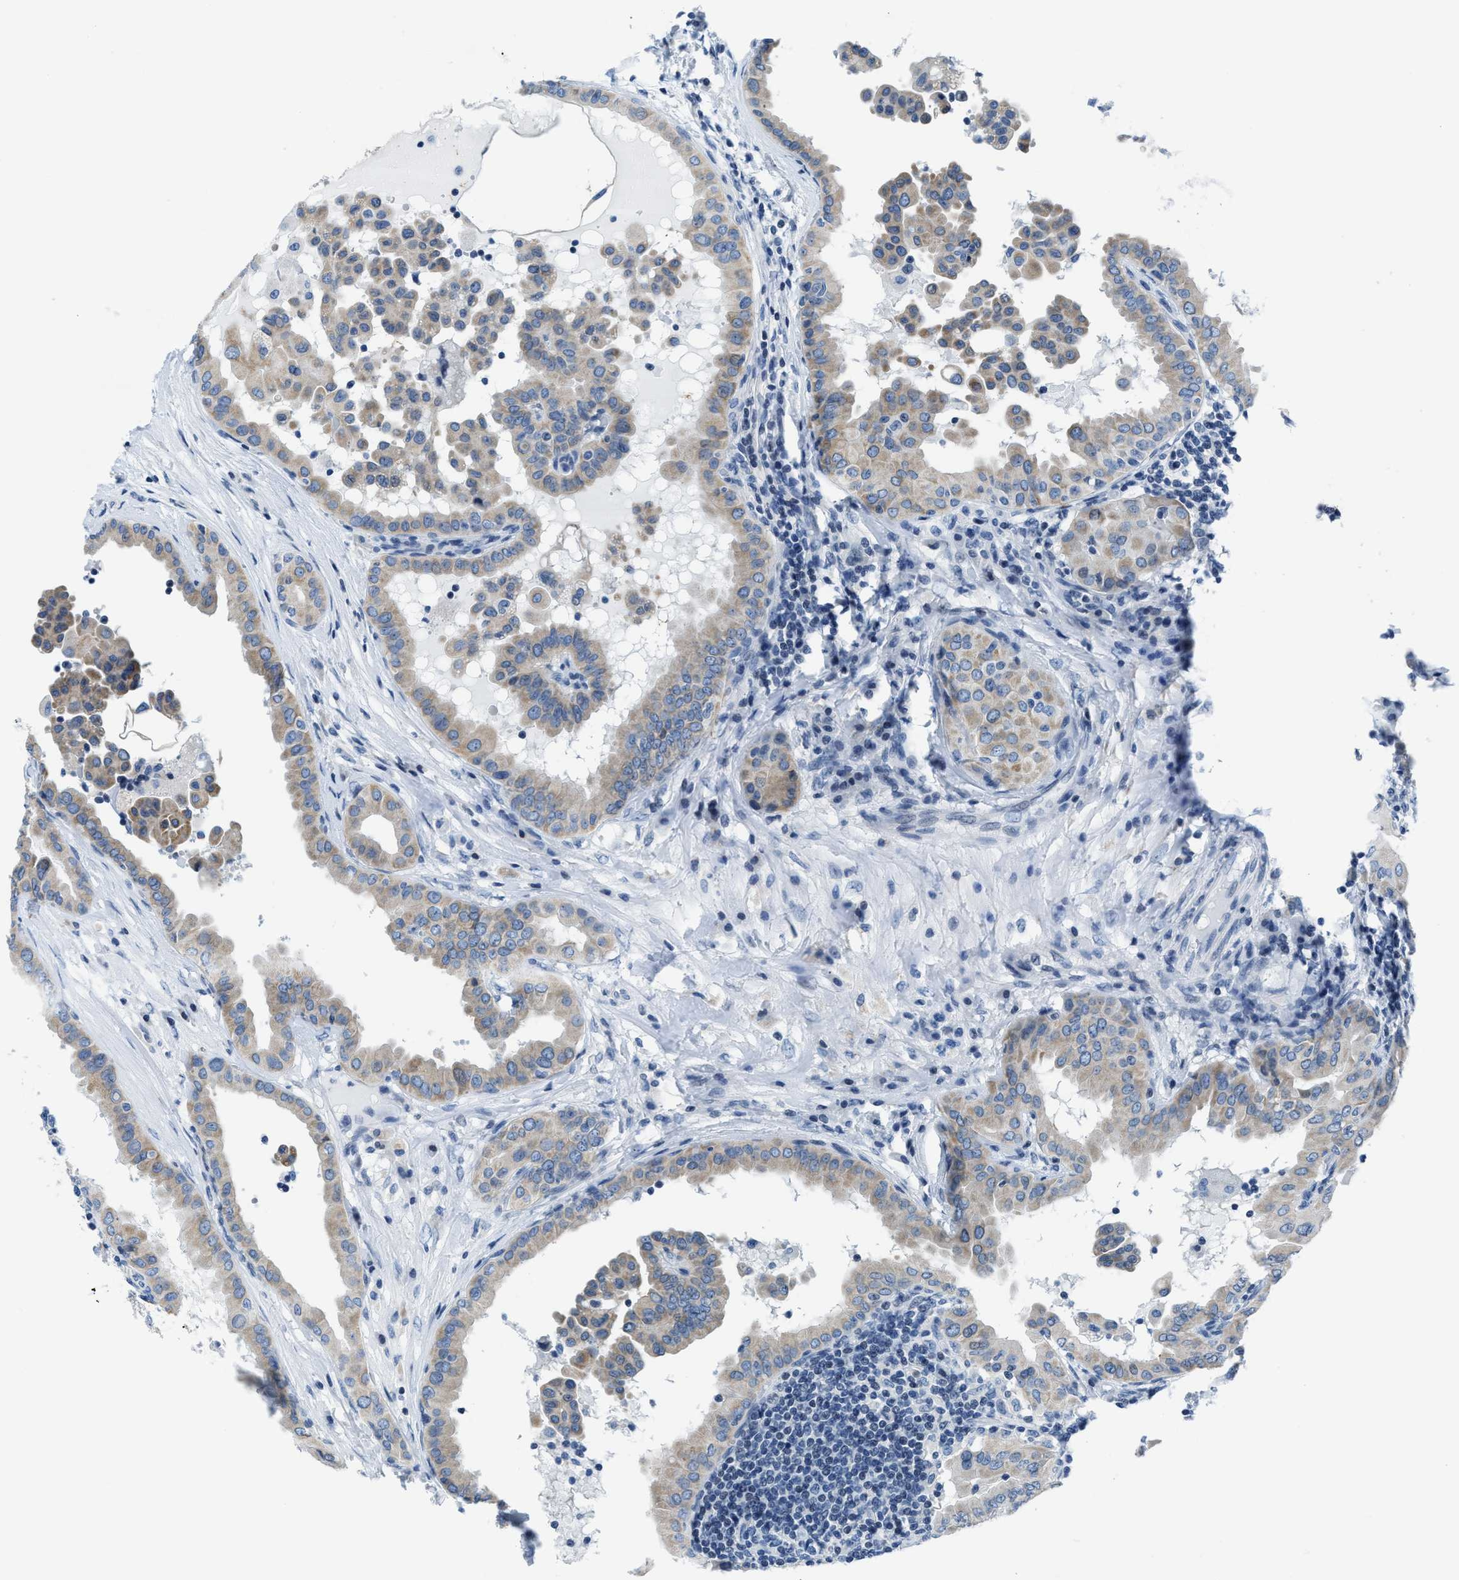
{"staining": {"intensity": "weak", "quantity": "<25%", "location": "cytoplasmic/membranous"}, "tissue": "thyroid cancer", "cell_type": "Tumor cells", "image_type": "cancer", "snomed": [{"axis": "morphology", "description": "Papillary adenocarcinoma, NOS"}, {"axis": "topography", "description": "Thyroid gland"}], "caption": "There is no significant expression in tumor cells of papillary adenocarcinoma (thyroid).", "gene": "ASZ1", "patient": {"sex": "male", "age": 33}}